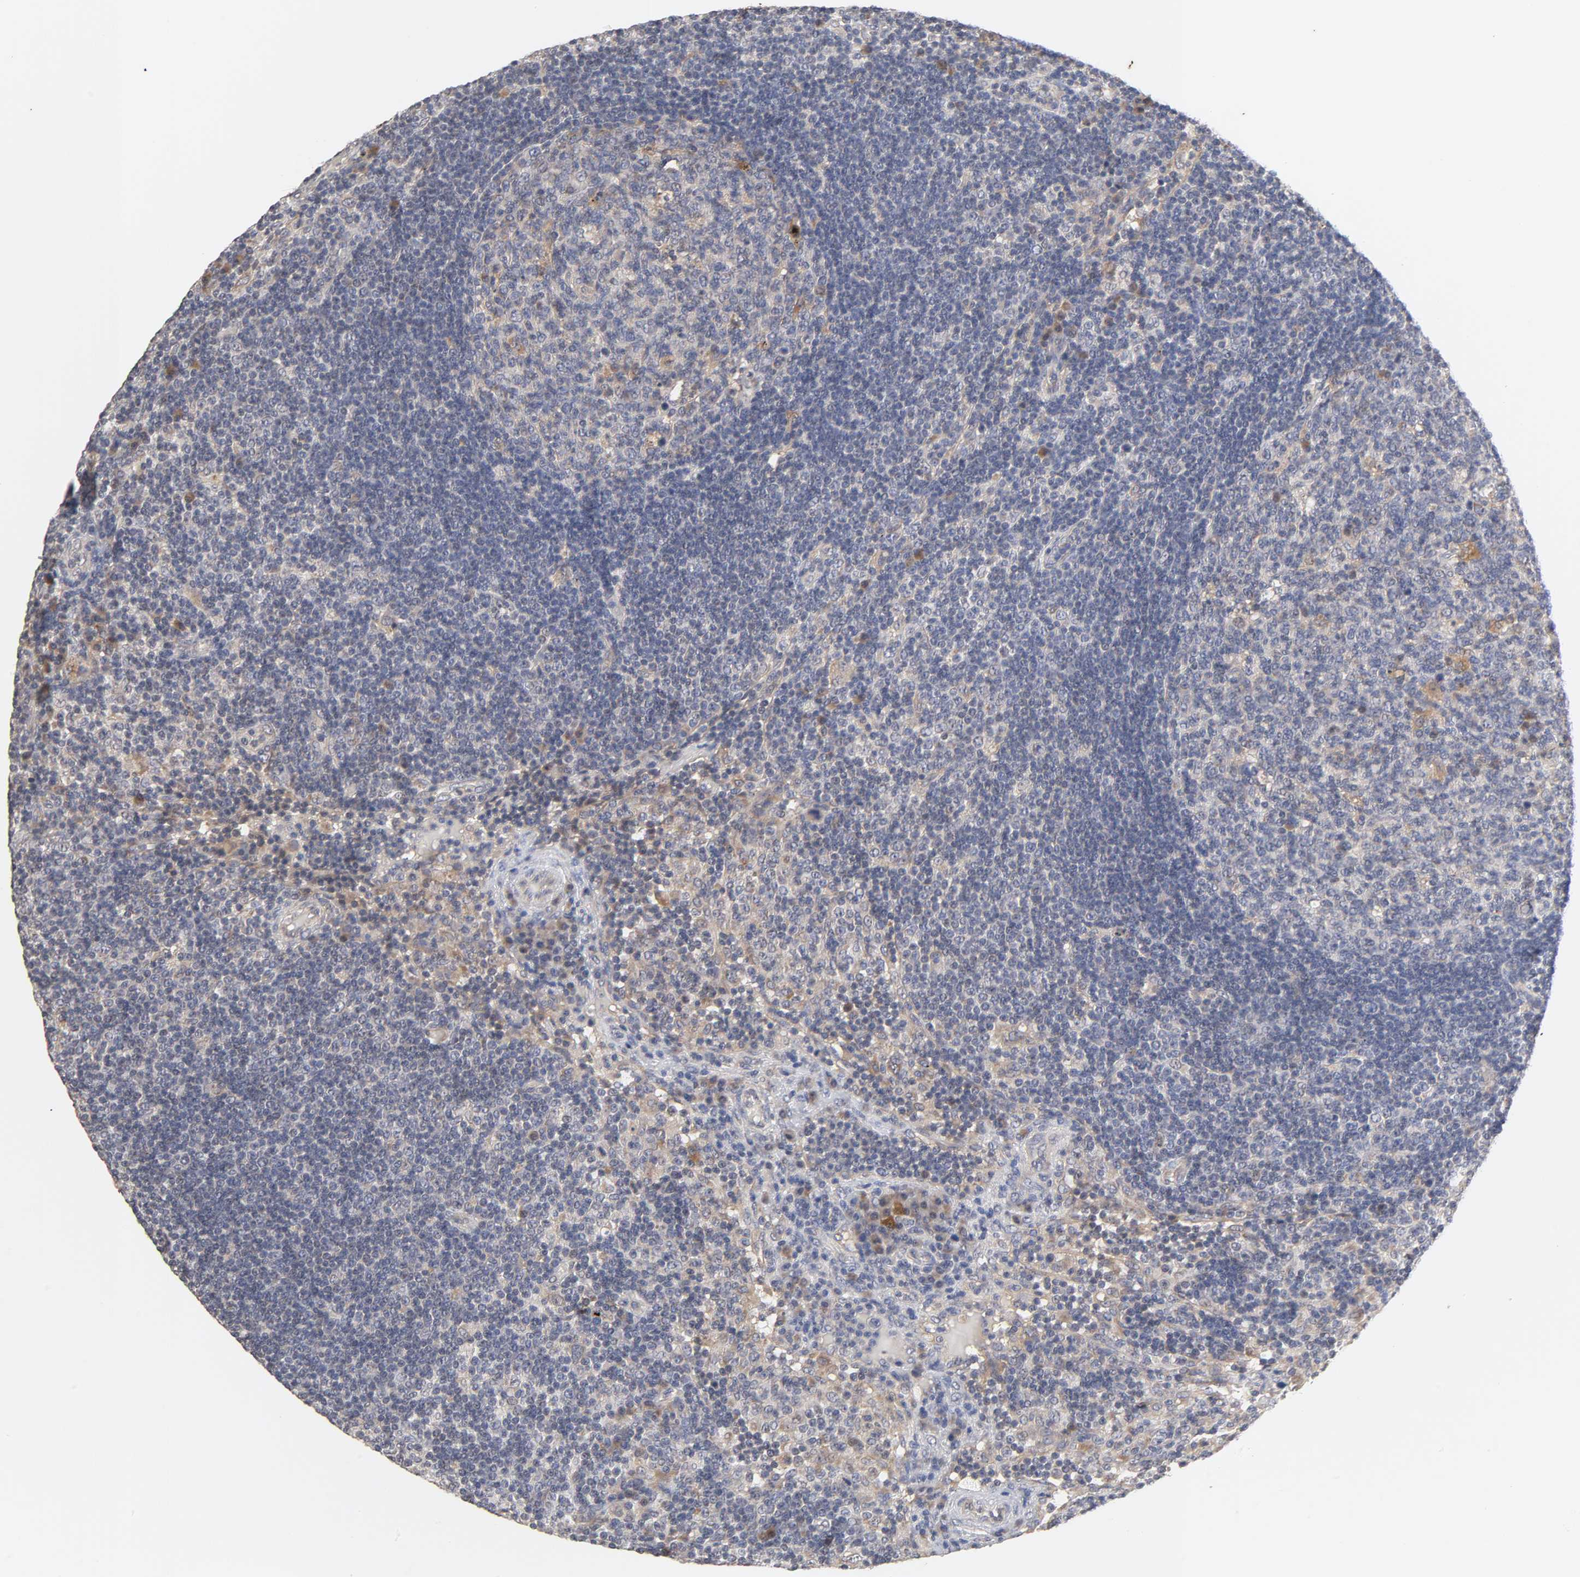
{"staining": {"intensity": "weak", "quantity": "25%-75%", "location": "cytoplasmic/membranous"}, "tissue": "lymph node", "cell_type": "Germinal center cells", "image_type": "normal", "snomed": [{"axis": "morphology", "description": "Normal tissue, NOS"}, {"axis": "morphology", "description": "Squamous cell carcinoma, metastatic, NOS"}, {"axis": "topography", "description": "Lymph node"}], "caption": "IHC (DAB (3,3'-diaminobenzidine)) staining of normal lymph node shows weak cytoplasmic/membranous protein positivity in approximately 25%-75% of germinal center cells. (DAB (3,3'-diaminobenzidine) = brown stain, brightfield microscopy at high magnification).", "gene": "CXADR", "patient": {"sex": "female", "age": 53}}